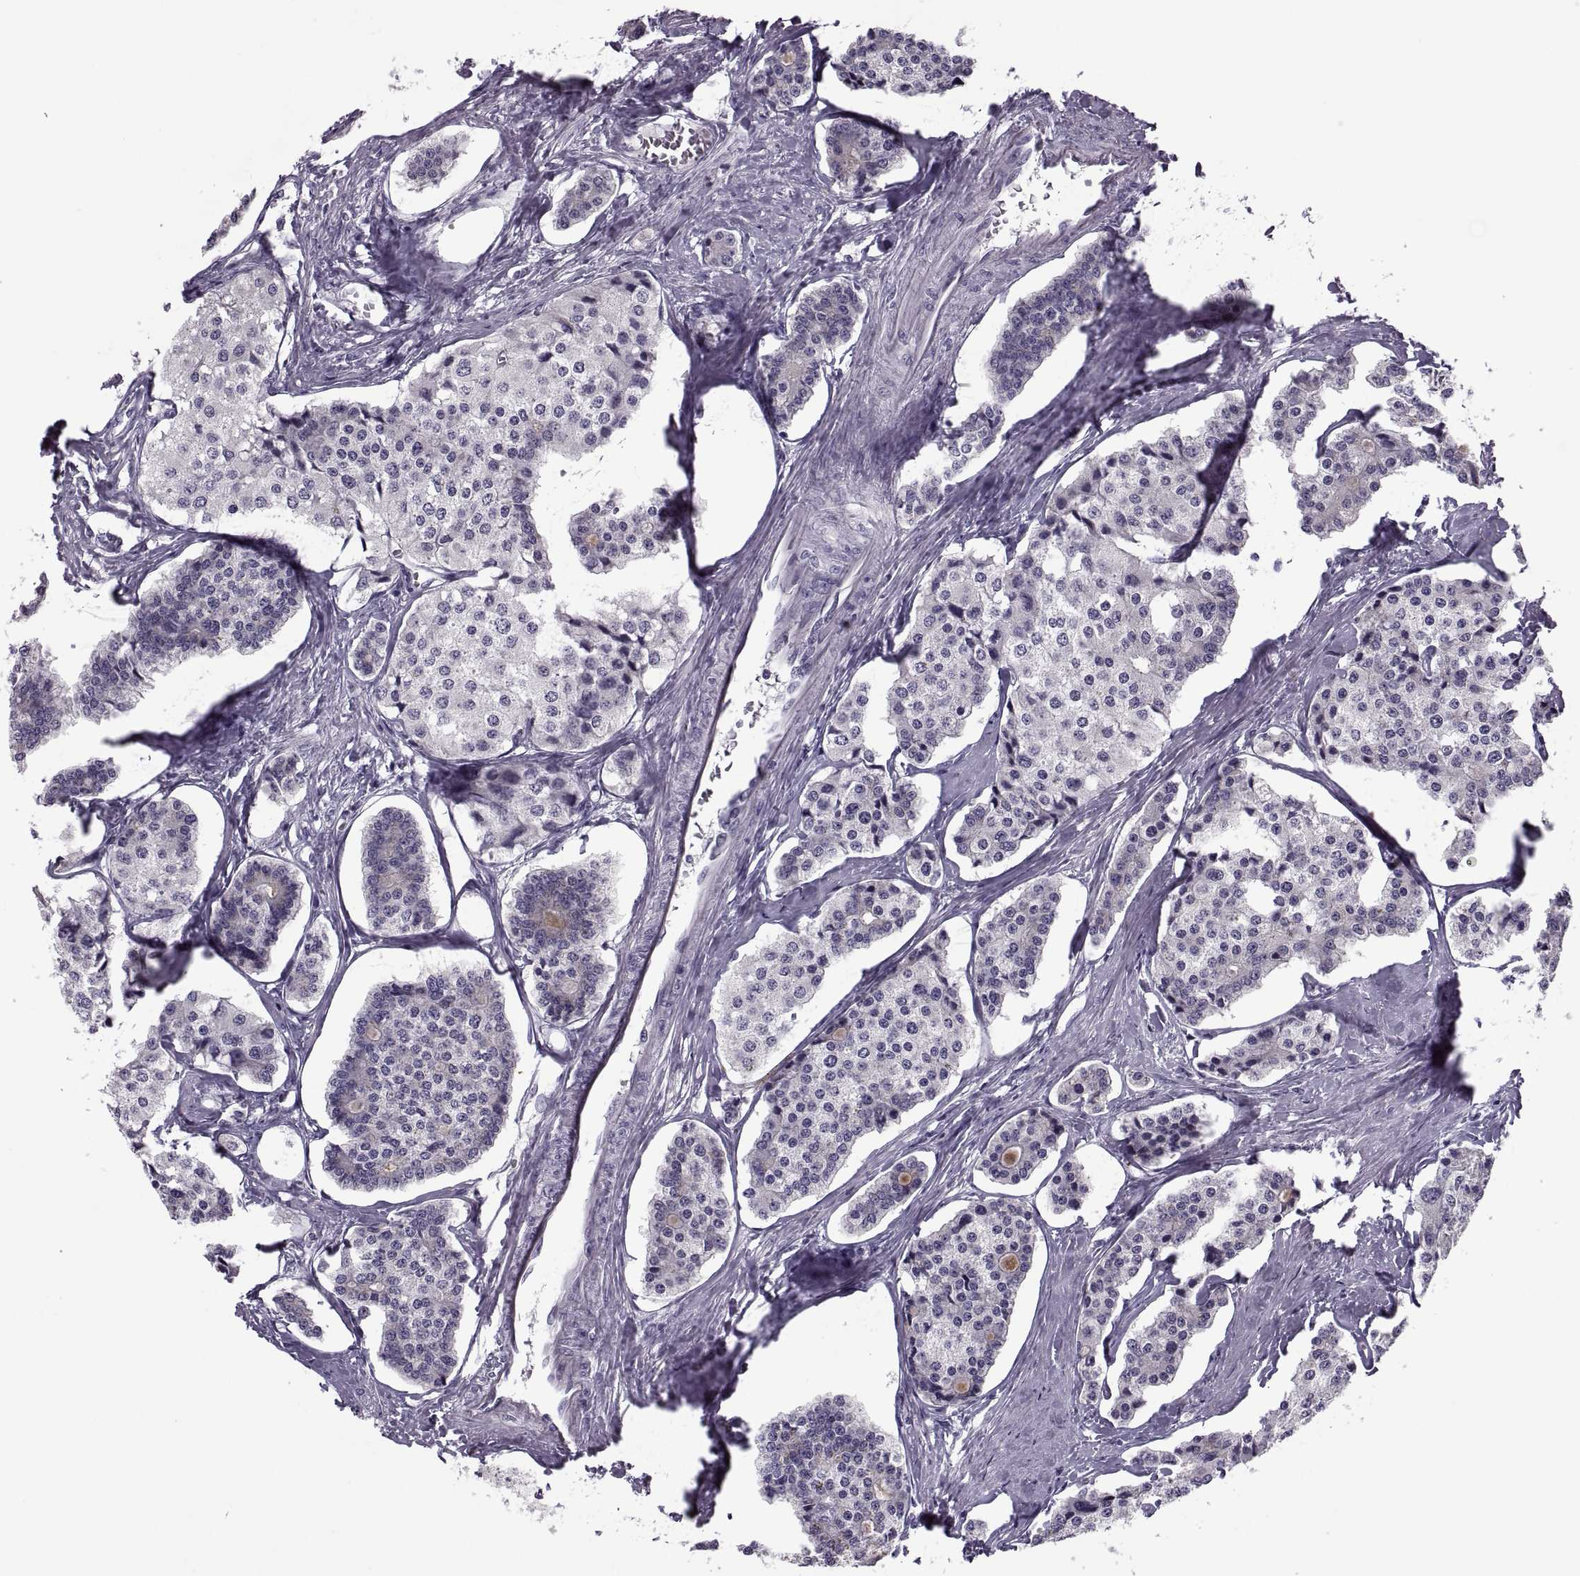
{"staining": {"intensity": "negative", "quantity": "none", "location": "none"}, "tissue": "carcinoid", "cell_type": "Tumor cells", "image_type": "cancer", "snomed": [{"axis": "morphology", "description": "Carcinoid, malignant, NOS"}, {"axis": "topography", "description": "Small intestine"}], "caption": "Malignant carcinoid was stained to show a protein in brown. There is no significant staining in tumor cells.", "gene": "PRSS54", "patient": {"sex": "female", "age": 65}}